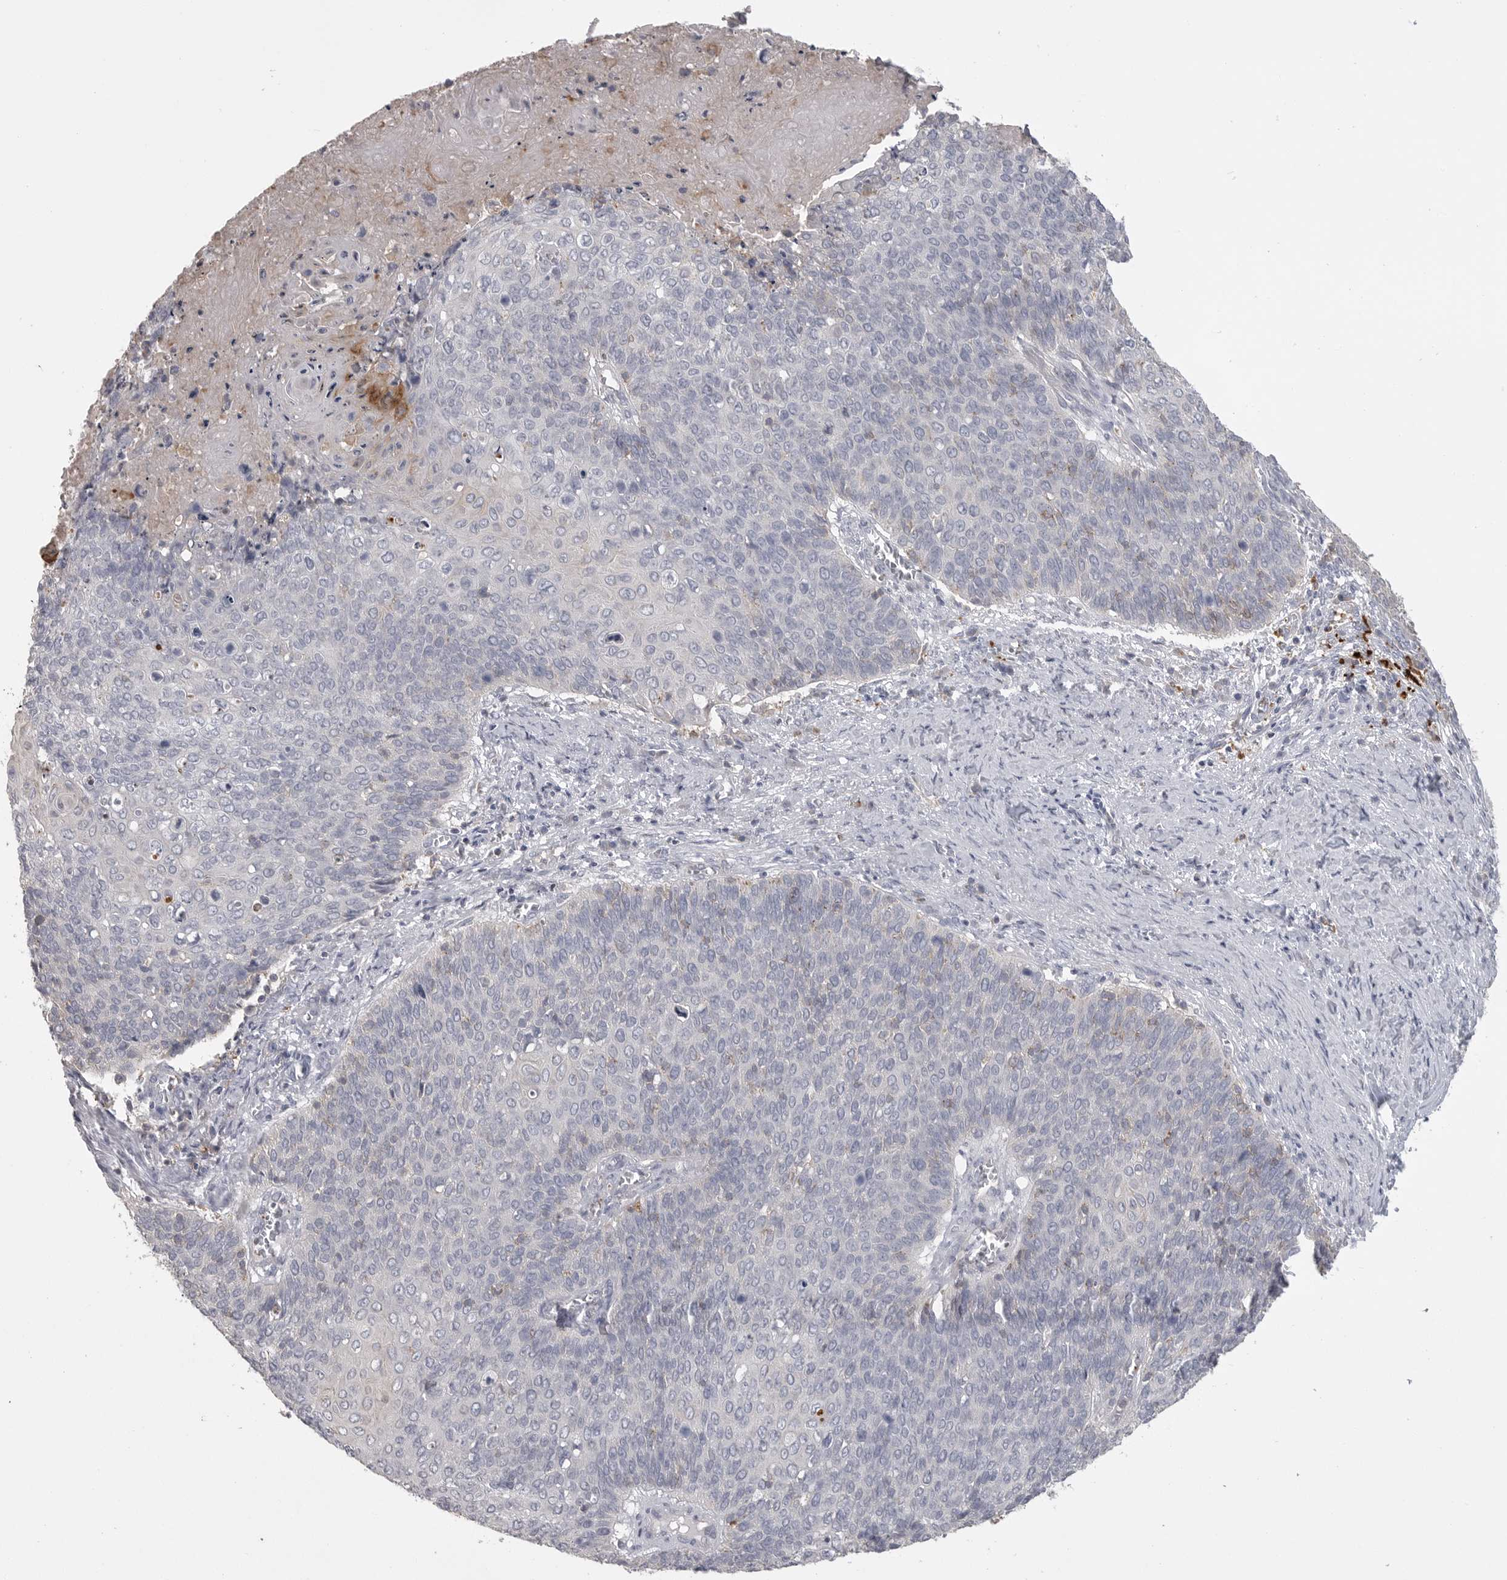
{"staining": {"intensity": "negative", "quantity": "none", "location": "none"}, "tissue": "cervical cancer", "cell_type": "Tumor cells", "image_type": "cancer", "snomed": [{"axis": "morphology", "description": "Squamous cell carcinoma, NOS"}, {"axis": "topography", "description": "Cervix"}], "caption": "This is a image of IHC staining of cervical squamous cell carcinoma, which shows no staining in tumor cells. (Stains: DAB (3,3'-diaminobenzidine) immunohistochemistry with hematoxylin counter stain, Microscopy: brightfield microscopy at high magnification).", "gene": "CMTM6", "patient": {"sex": "female", "age": 39}}